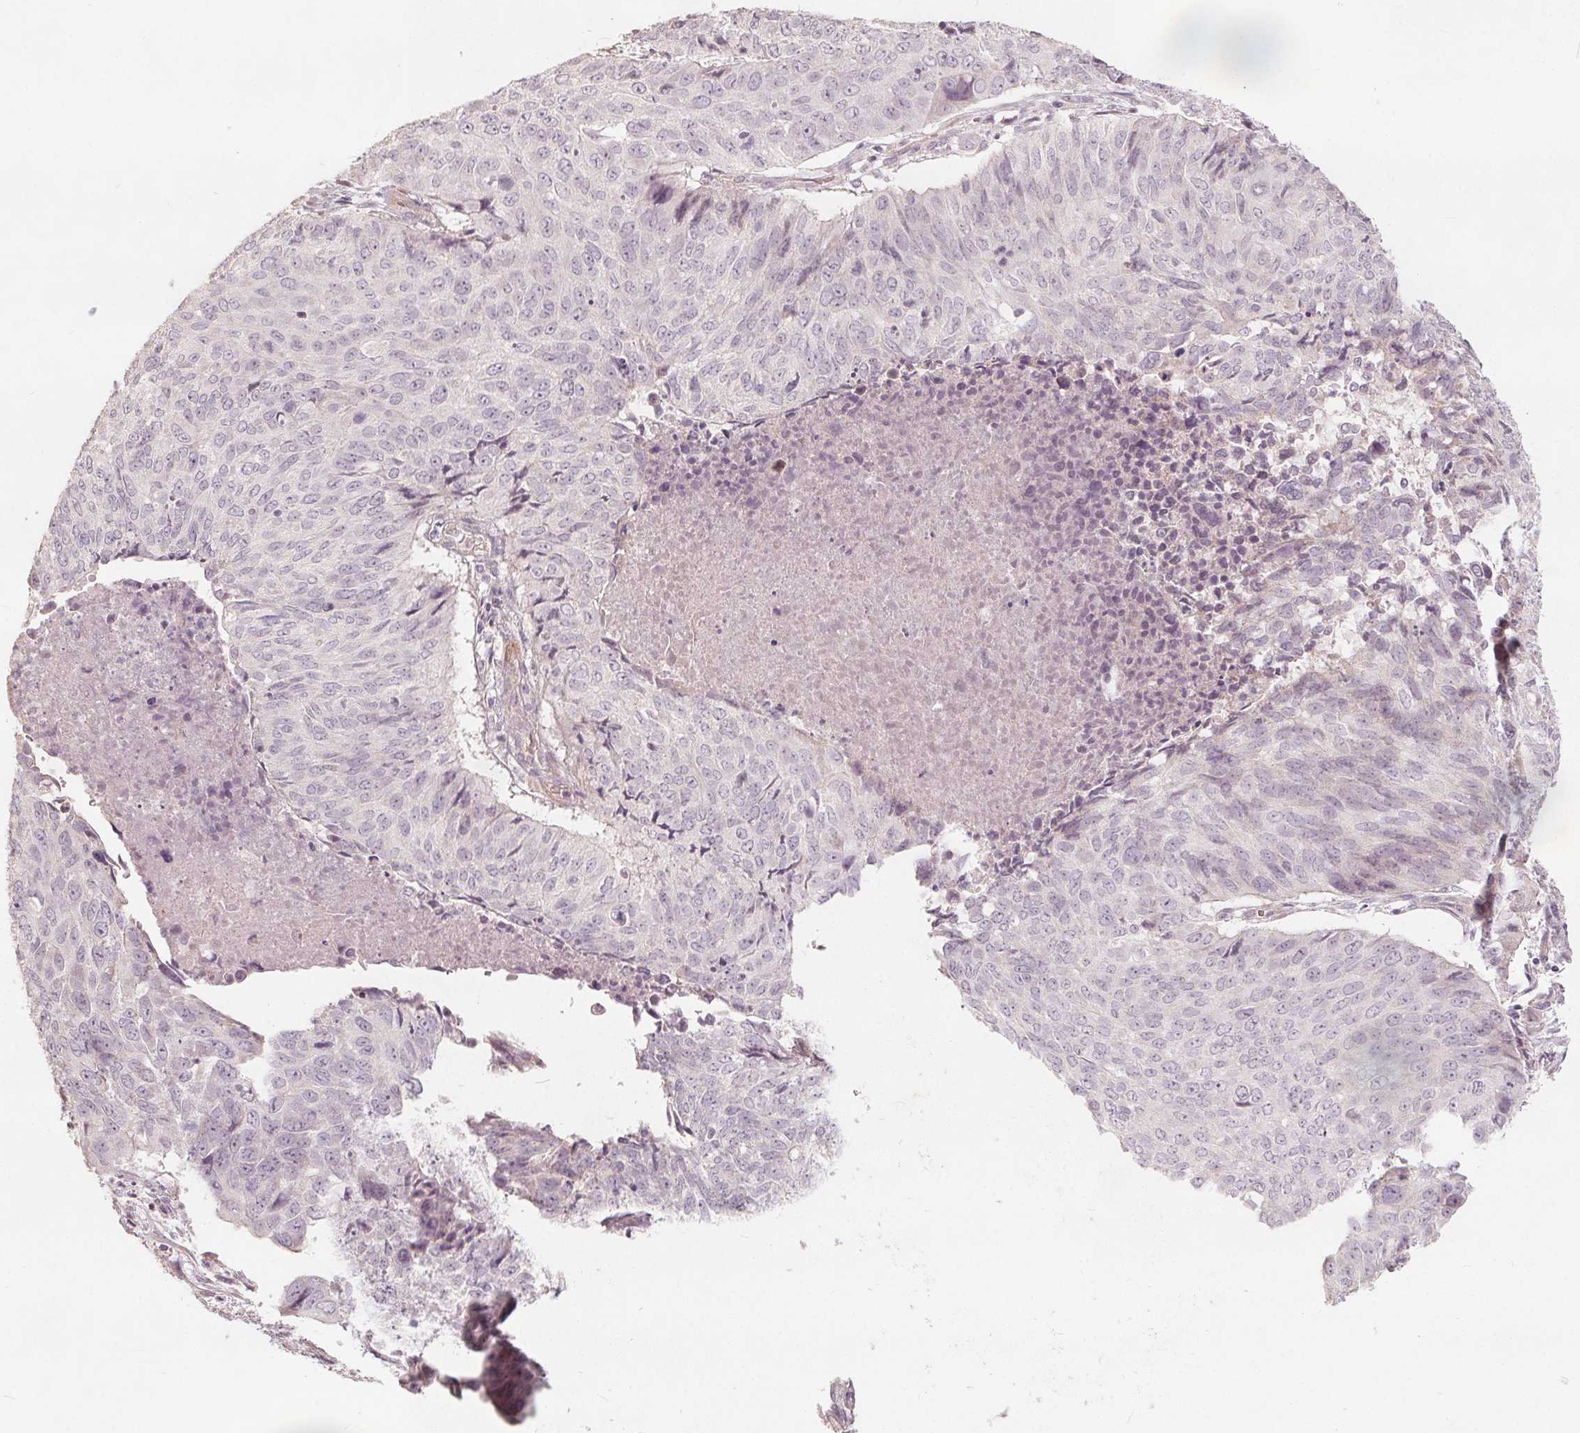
{"staining": {"intensity": "negative", "quantity": "none", "location": "none"}, "tissue": "lung cancer", "cell_type": "Tumor cells", "image_type": "cancer", "snomed": [{"axis": "morphology", "description": "Normal tissue, NOS"}, {"axis": "morphology", "description": "Squamous cell carcinoma, NOS"}, {"axis": "topography", "description": "Bronchus"}, {"axis": "topography", "description": "Lung"}], "caption": "Immunohistochemistry (IHC) of human lung squamous cell carcinoma displays no positivity in tumor cells. (Stains: DAB immunohistochemistry (IHC) with hematoxylin counter stain, Microscopy: brightfield microscopy at high magnification).", "gene": "PTPRT", "patient": {"sex": "male", "age": 64}}